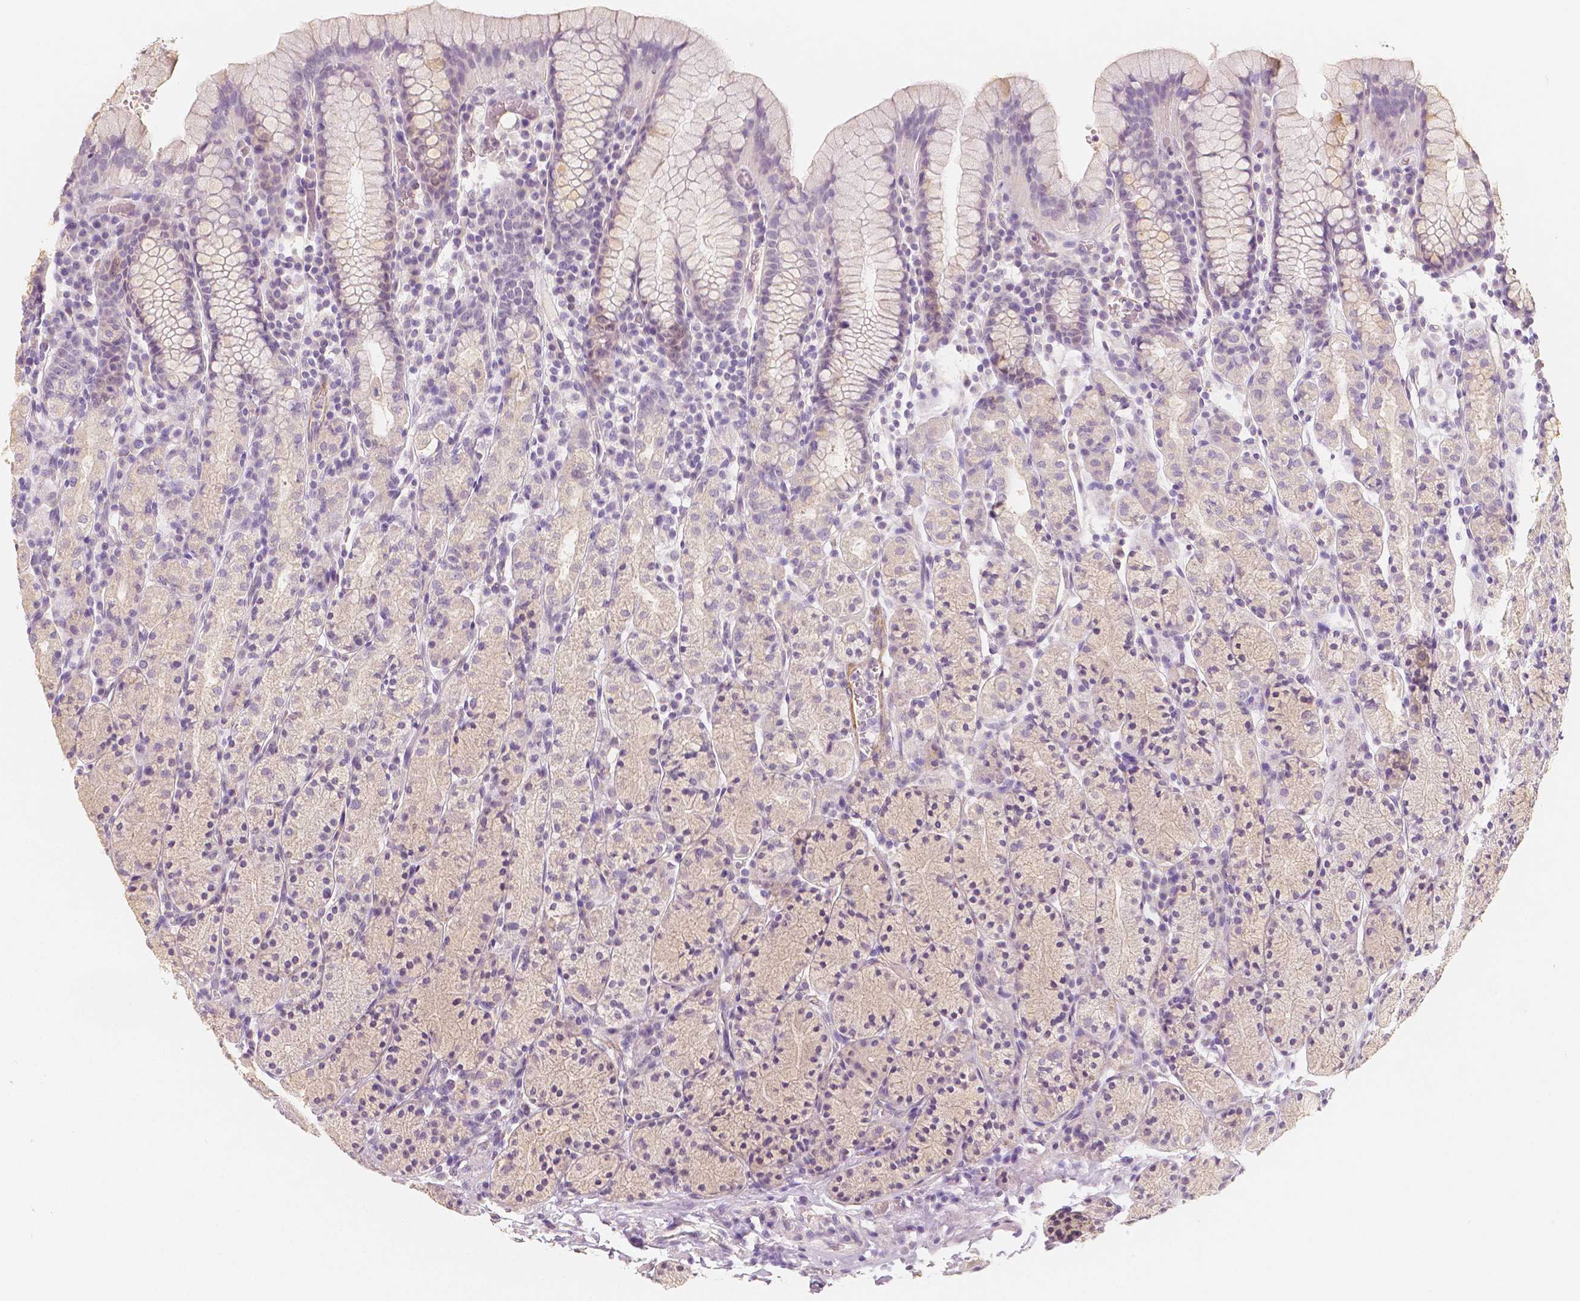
{"staining": {"intensity": "negative", "quantity": "none", "location": "none"}, "tissue": "stomach", "cell_type": "Glandular cells", "image_type": "normal", "snomed": [{"axis": "morphology", "description": "Normal tissue, NOS"}, {"axis": "topography", "description": "Stomach, upper"}, {"axis": "topography", "description": "Stomach"}], "caption": "Immunohistochemistry histopathology image of benign stomach: human stomach stained with DAB reveals no significant protein staining in glandular cells.", "gene": "THY1", "patient": {"sex": "male", "age": 62}}